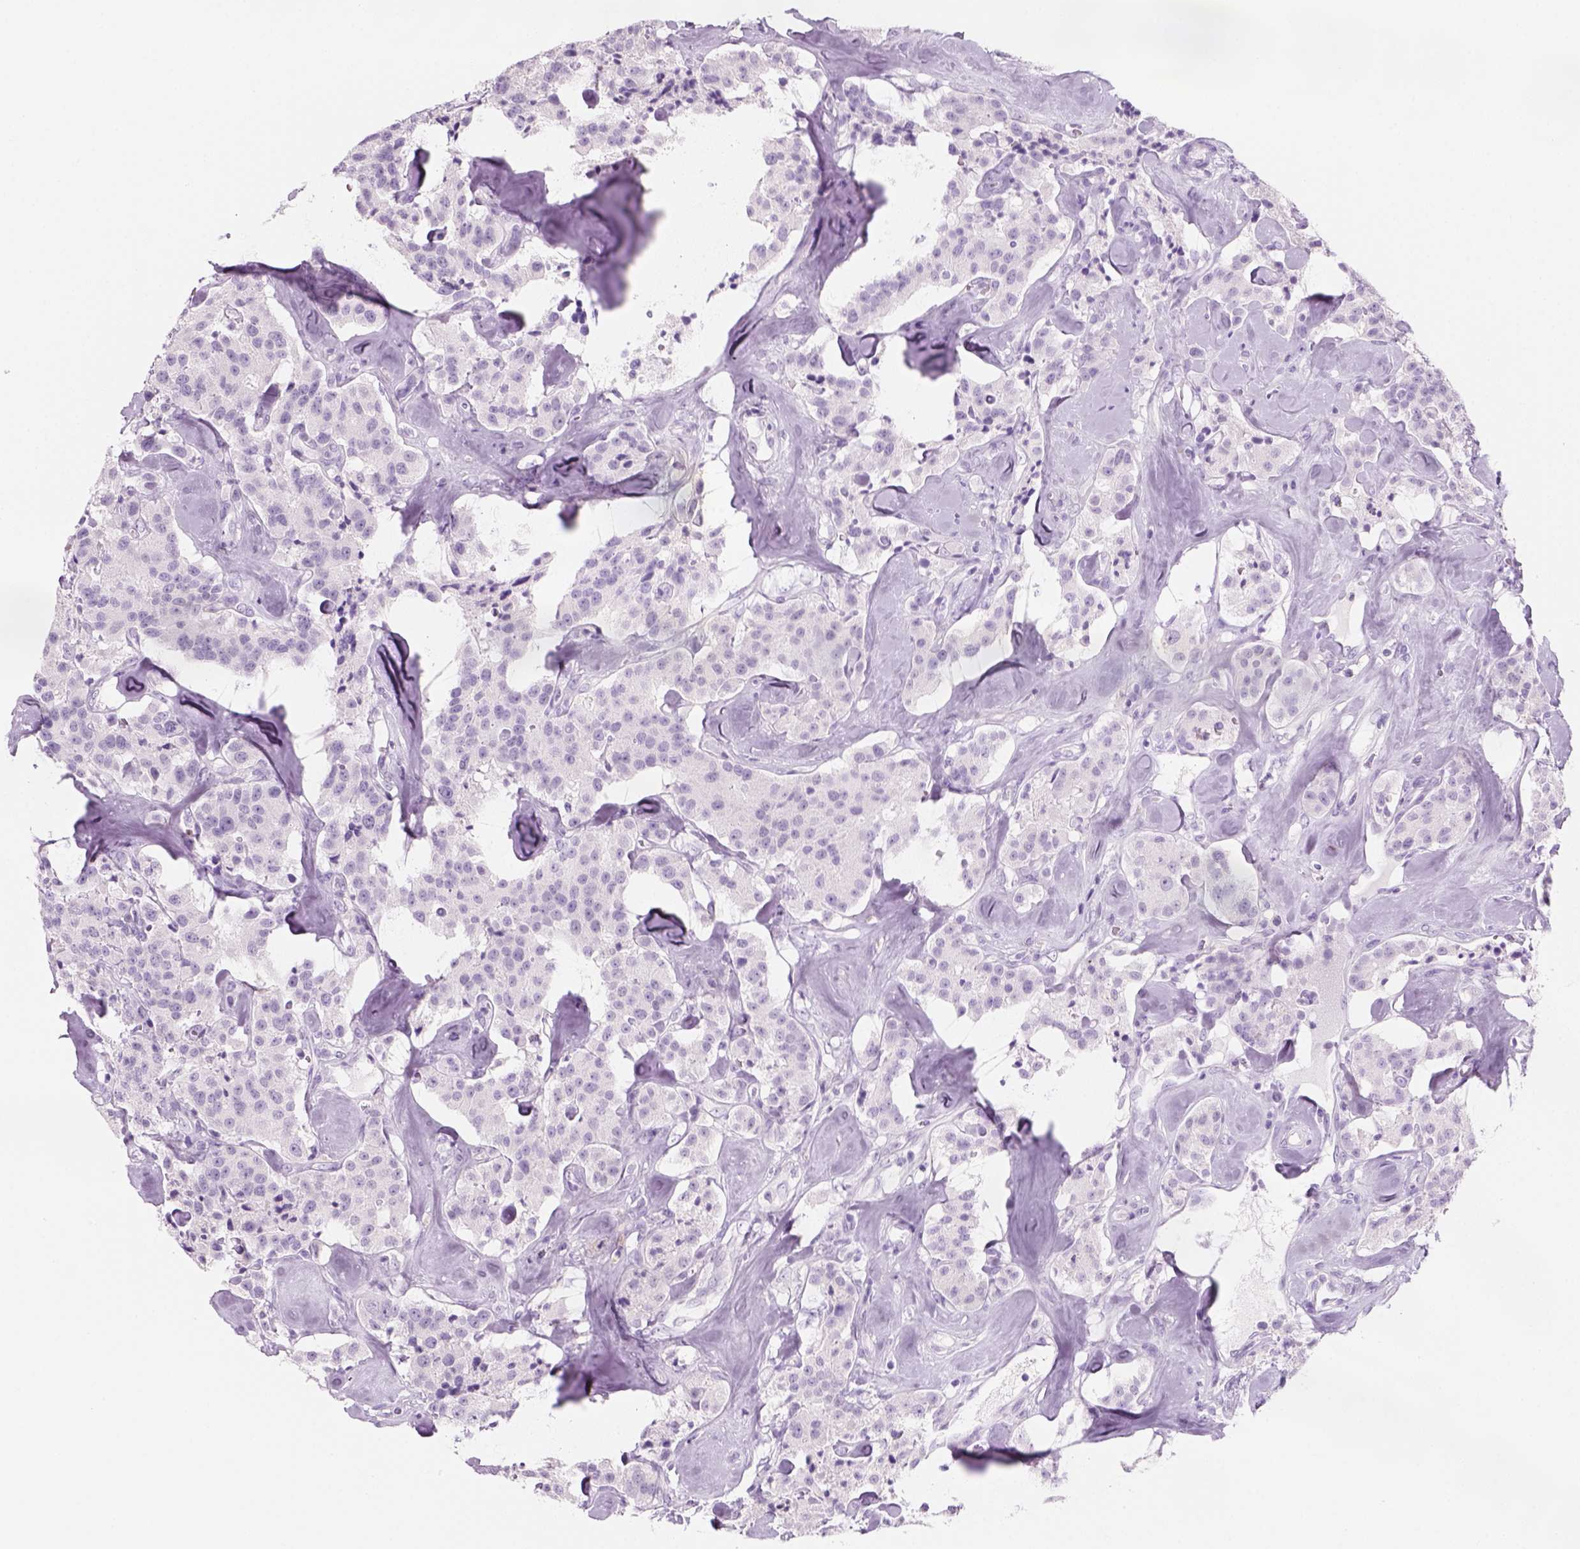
{"staining": {"intensity": "negative", "quantity": "none", "location": "none"}, "tissue": "carcinoid", "cell_type": "Tumor cells", "image_type": "cancer", "snomed": [{"axis": "morphology", "description": "Carcinoid, malignant, NOS"}, {"axis": "topography", "description": "Pancreas"}], "caption": "Immunohistochemical staining of human malignant carcinoid reveals no significant positivity in tumor cells. (Immunohistochemistry, brightfield microscopy, high magnification).", "gene": "KRTAP11-1", "patient": {"sex": "male", "age": 41}}